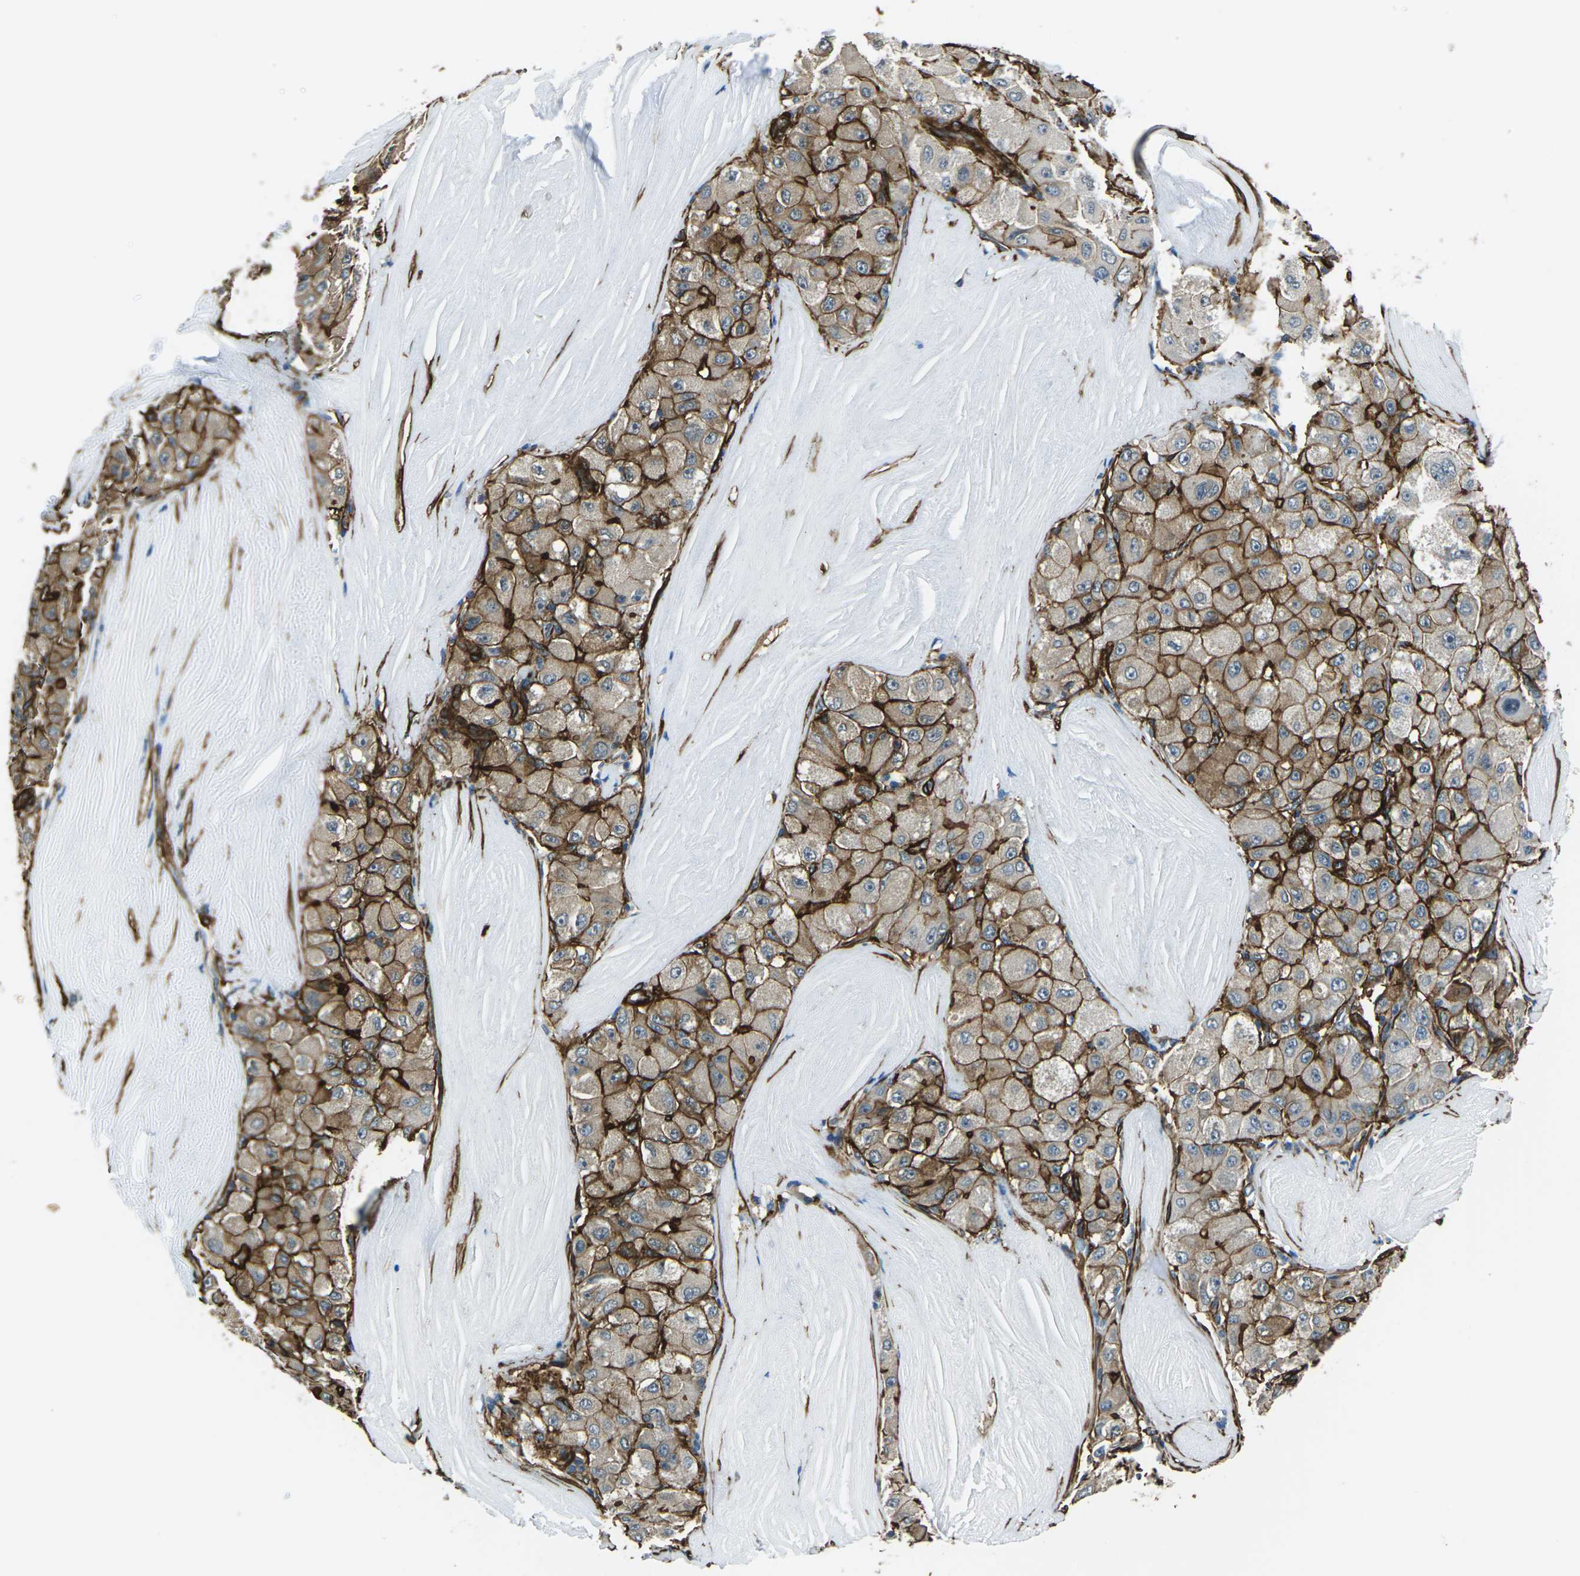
{"staining": {"intensity": "moderate", "quantity": ">75%", "location": "cytoplasmic/membranous"}, "tissue": "liver cancer", "cell_type": "Tumor cells", "image_type": "cancer", "snomed": [{"axis": "morphology", "description": "Carcinoma, Hepatocellular, NOS"}, {"axis": "topography", "description": "Liver"}], "caption": "Hepatocellular carcinoma (liver) stained with DAB (3,3'-diaminobenzidine) immunohistochemistry exhibits medium levels of moderate cytoplasmic/membranous expression in approximately >75% of tumor cells.", "gene": "GRAMD1C", "patient": {"sex": "male", "age": 80}}